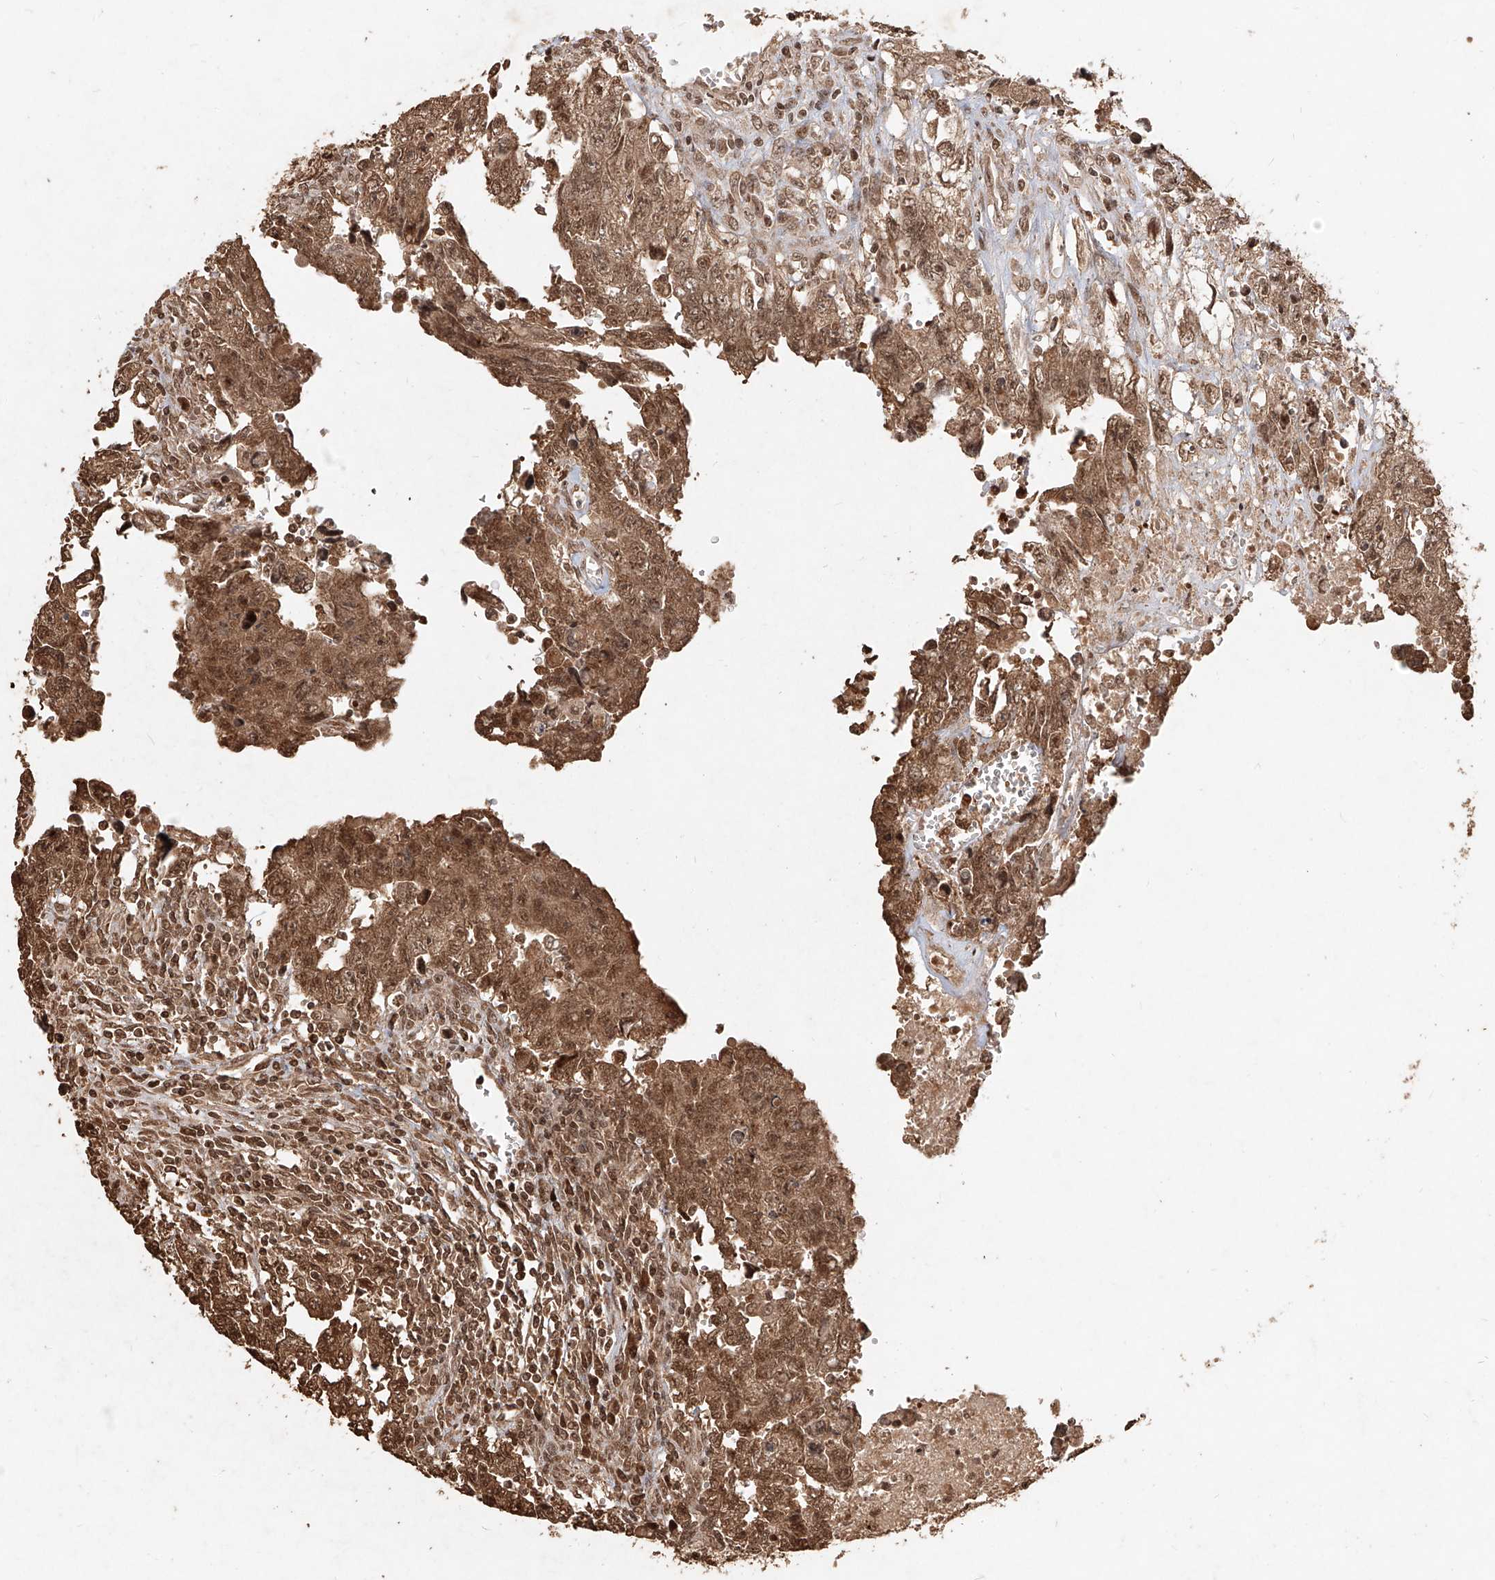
{"staining": {"intensity": "moderate", "quantity": ">75%", "location": "cytoplasmic/membranous,nuclear"}, "tissue": "testis cancer", "cell_type": "Tumor cells", "image_type": "cancer", "snomed": [{"axis": "morphology", "description": "Carcinoma, Embryonal, NOS"}, {"axis": "topography", "description": "Testis"}], "caption": "Human testis cancer stained with a brown dye exhibits moderate cytoplasmic/membranous and nuclear positive expression in about >75% of tumor cells.", "gene": "UBE2K", "patient": {"sex": "male", "age": 28}}